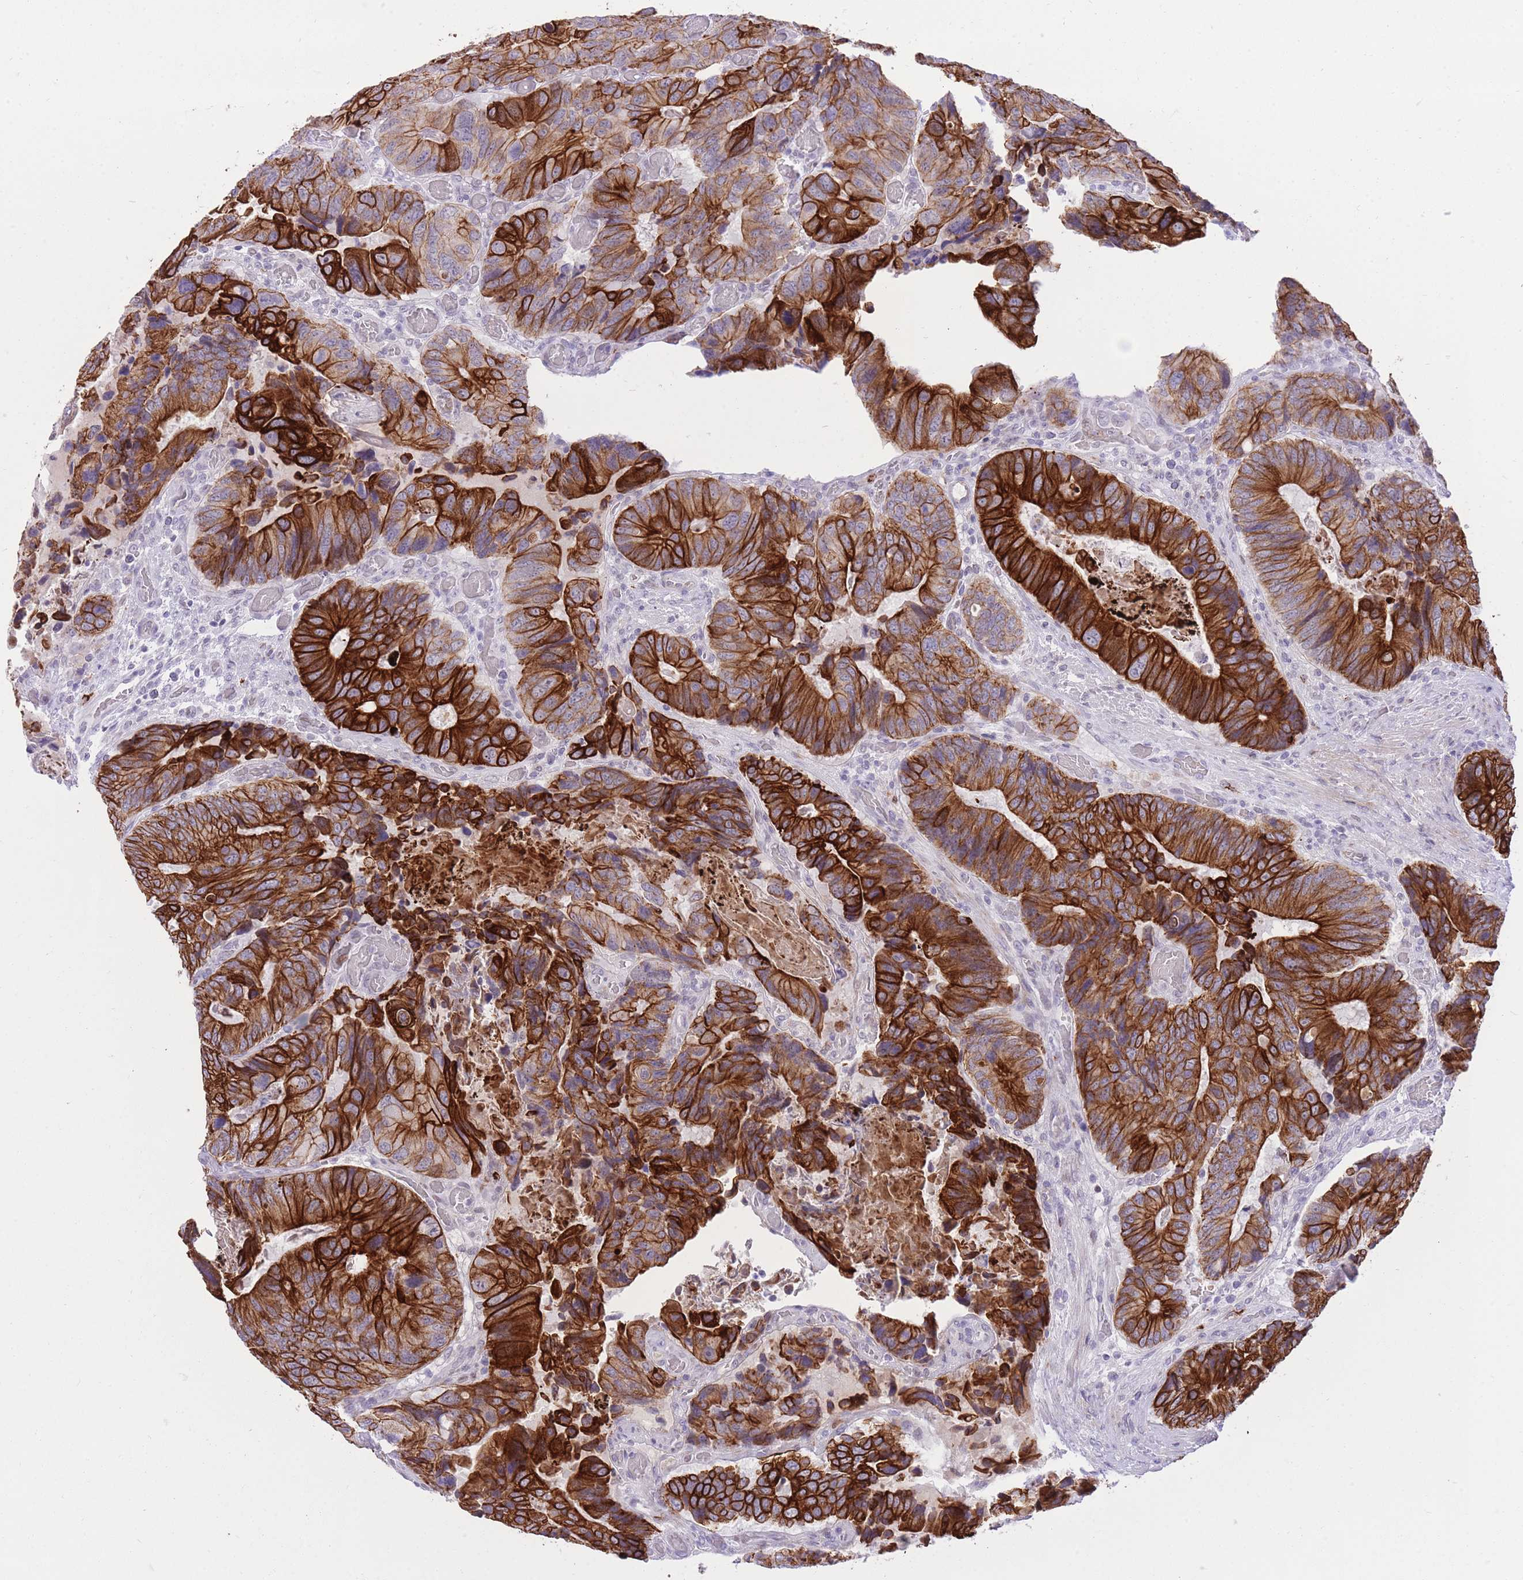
{"staining": {"intensity": "strong", "quantity": ">75%", "location": "cytoplasmic/membranous"}, "tissue": "colorectal cancer", "cell_type": "Tumor cells", "image_type": "cancer", "snomed": [{"axis": "morphology", "description": "Adenocarcinoma, NOS"}, {"axis": "topography", "description": "Colon"}], "caption": "Immunohistochemical staining of human colorectal cancer (adenocarcinoma) reveals high levels of strong cytoplasmic/membranous expression in approximately >75% of tumor cells.", "gene": "MEIS3", "patient": {"sex": "male", "age": 84}}